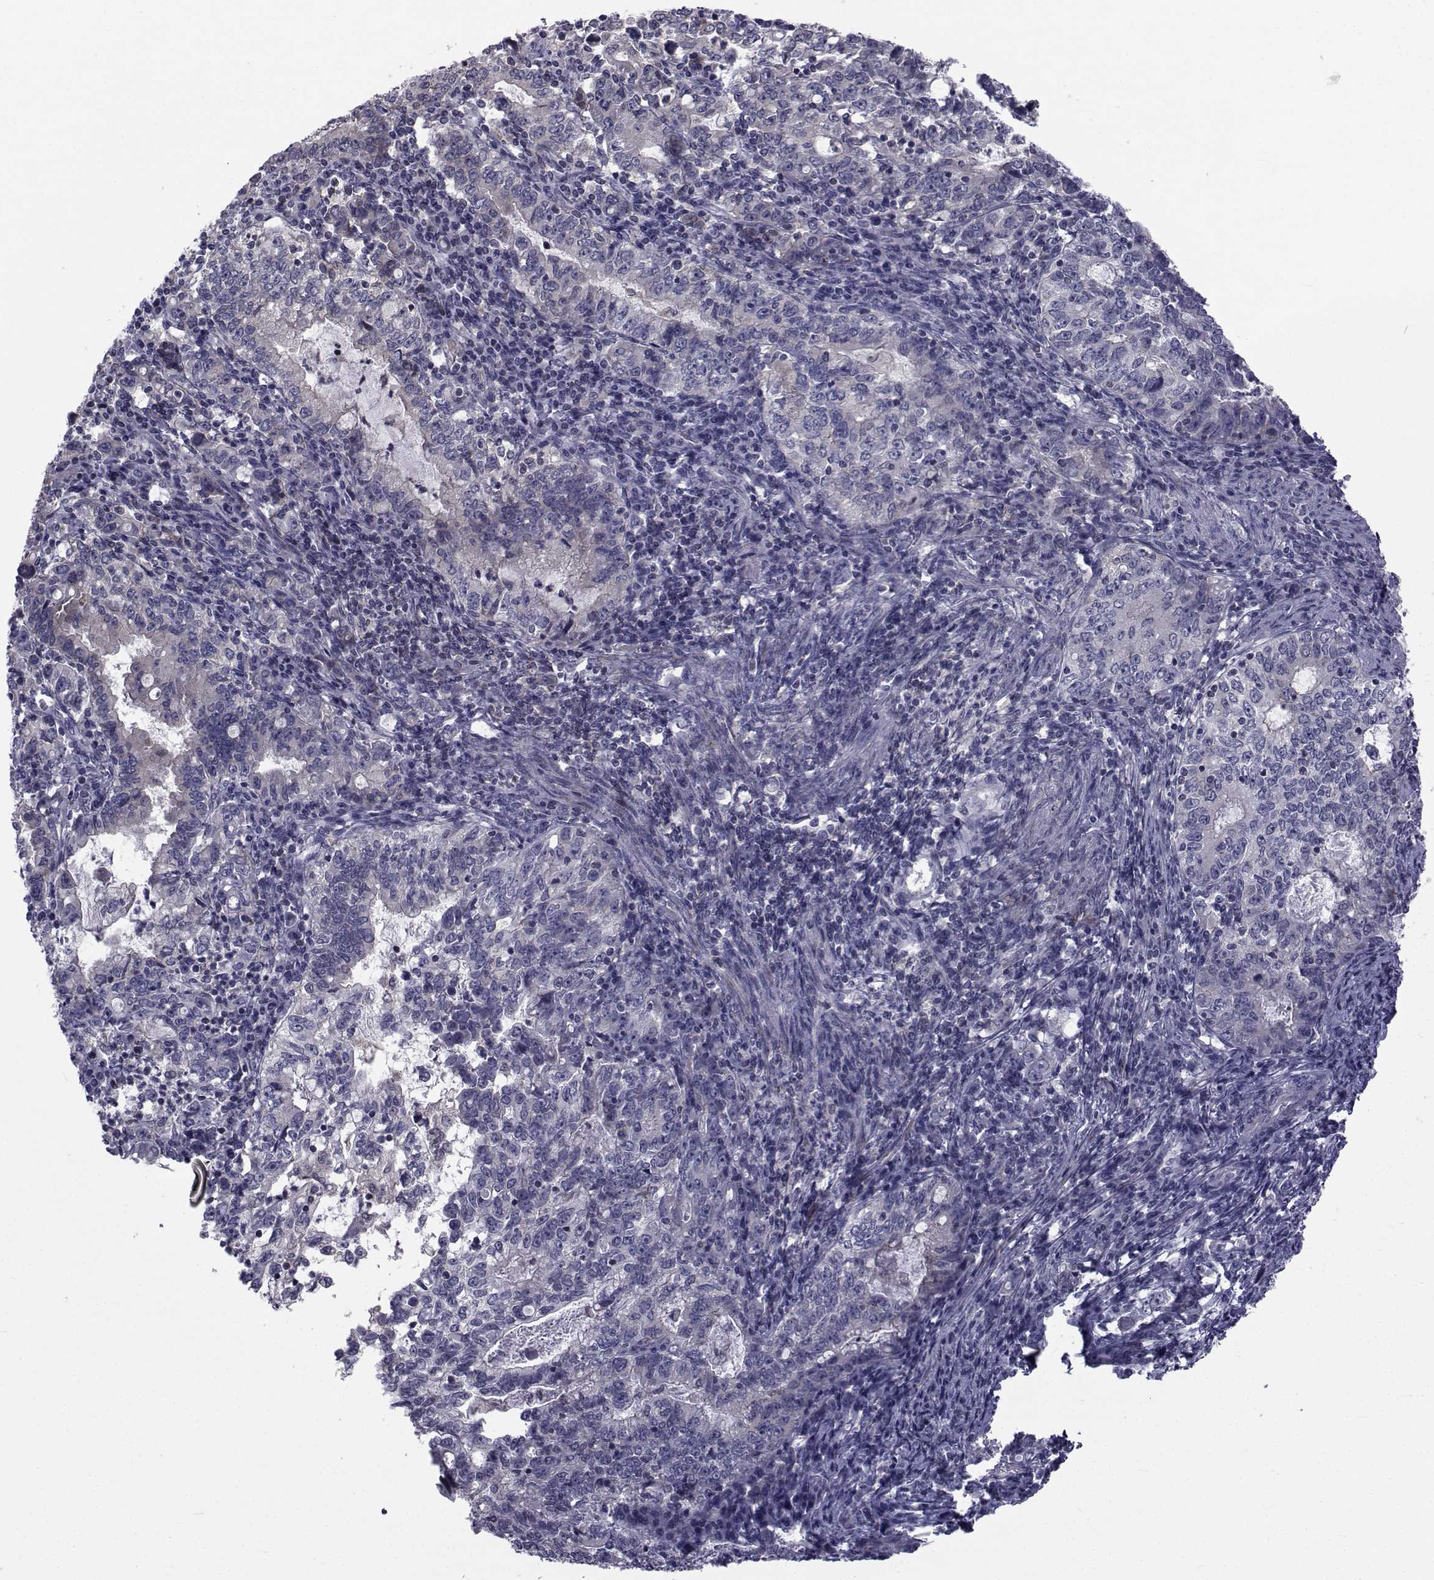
{"staining": {"intensity": "negative", "quantity": "none", "location": "none"}, "tissue": "stomach cancer", "cell_type": "Tumor cells", "image_type": "cancer", "snomed": [{"axis": "morphology", "description": "Adenocarcinoma, NOS"}, {"axis": "topography", "description": "Stomach, lower"}], "caption": "Stomach cancer stained for a protein using immunohistochemistry (IHC) reveals no positivity tumor cells.", "gene": "SLC30A10", "patient": {"sex": "female", "age": 72}}